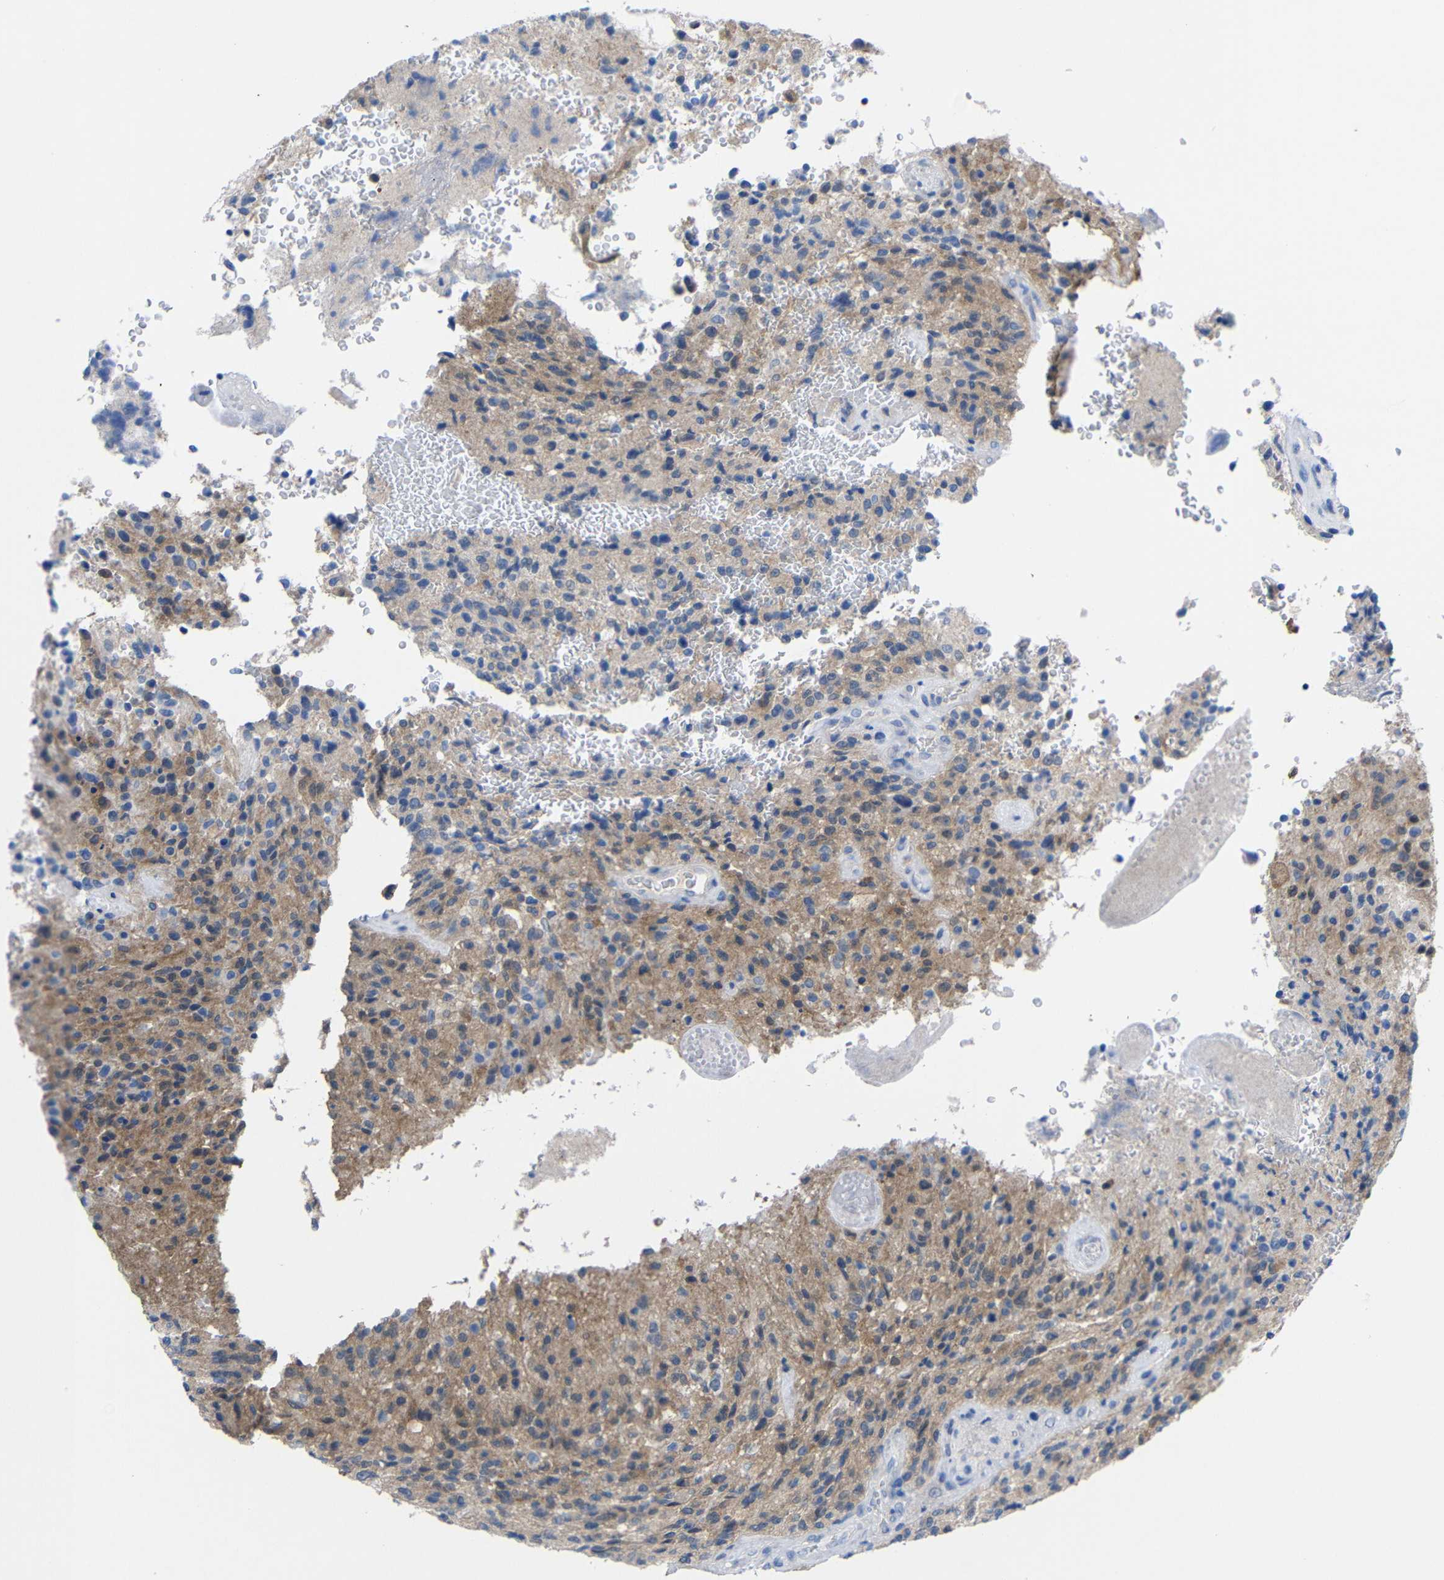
{"staining": {"intensity": "weak", "quantity": ">75%", "location": "cytoplasmic/membranous"}, "tissue": "glioma", "cell_type": "Tumor cells", "image_type": "cancer", "snomed": [{"axis": "morphology", "description": "Normal tissue, NOS"}, {"axis": "morphology", "description": "Glioma, malignant, High grade"}, {"axis": "topography", "description": "Cerebral cortex"}], "caption": "Protein staining by immunohistochemistry (IHC) exhibits weak cytoplasmic/membranous expression in approximately >75% of tumor cells in glioma.", "gene": "PEBP1", "patient": {"sex": "male", "age": 56}}